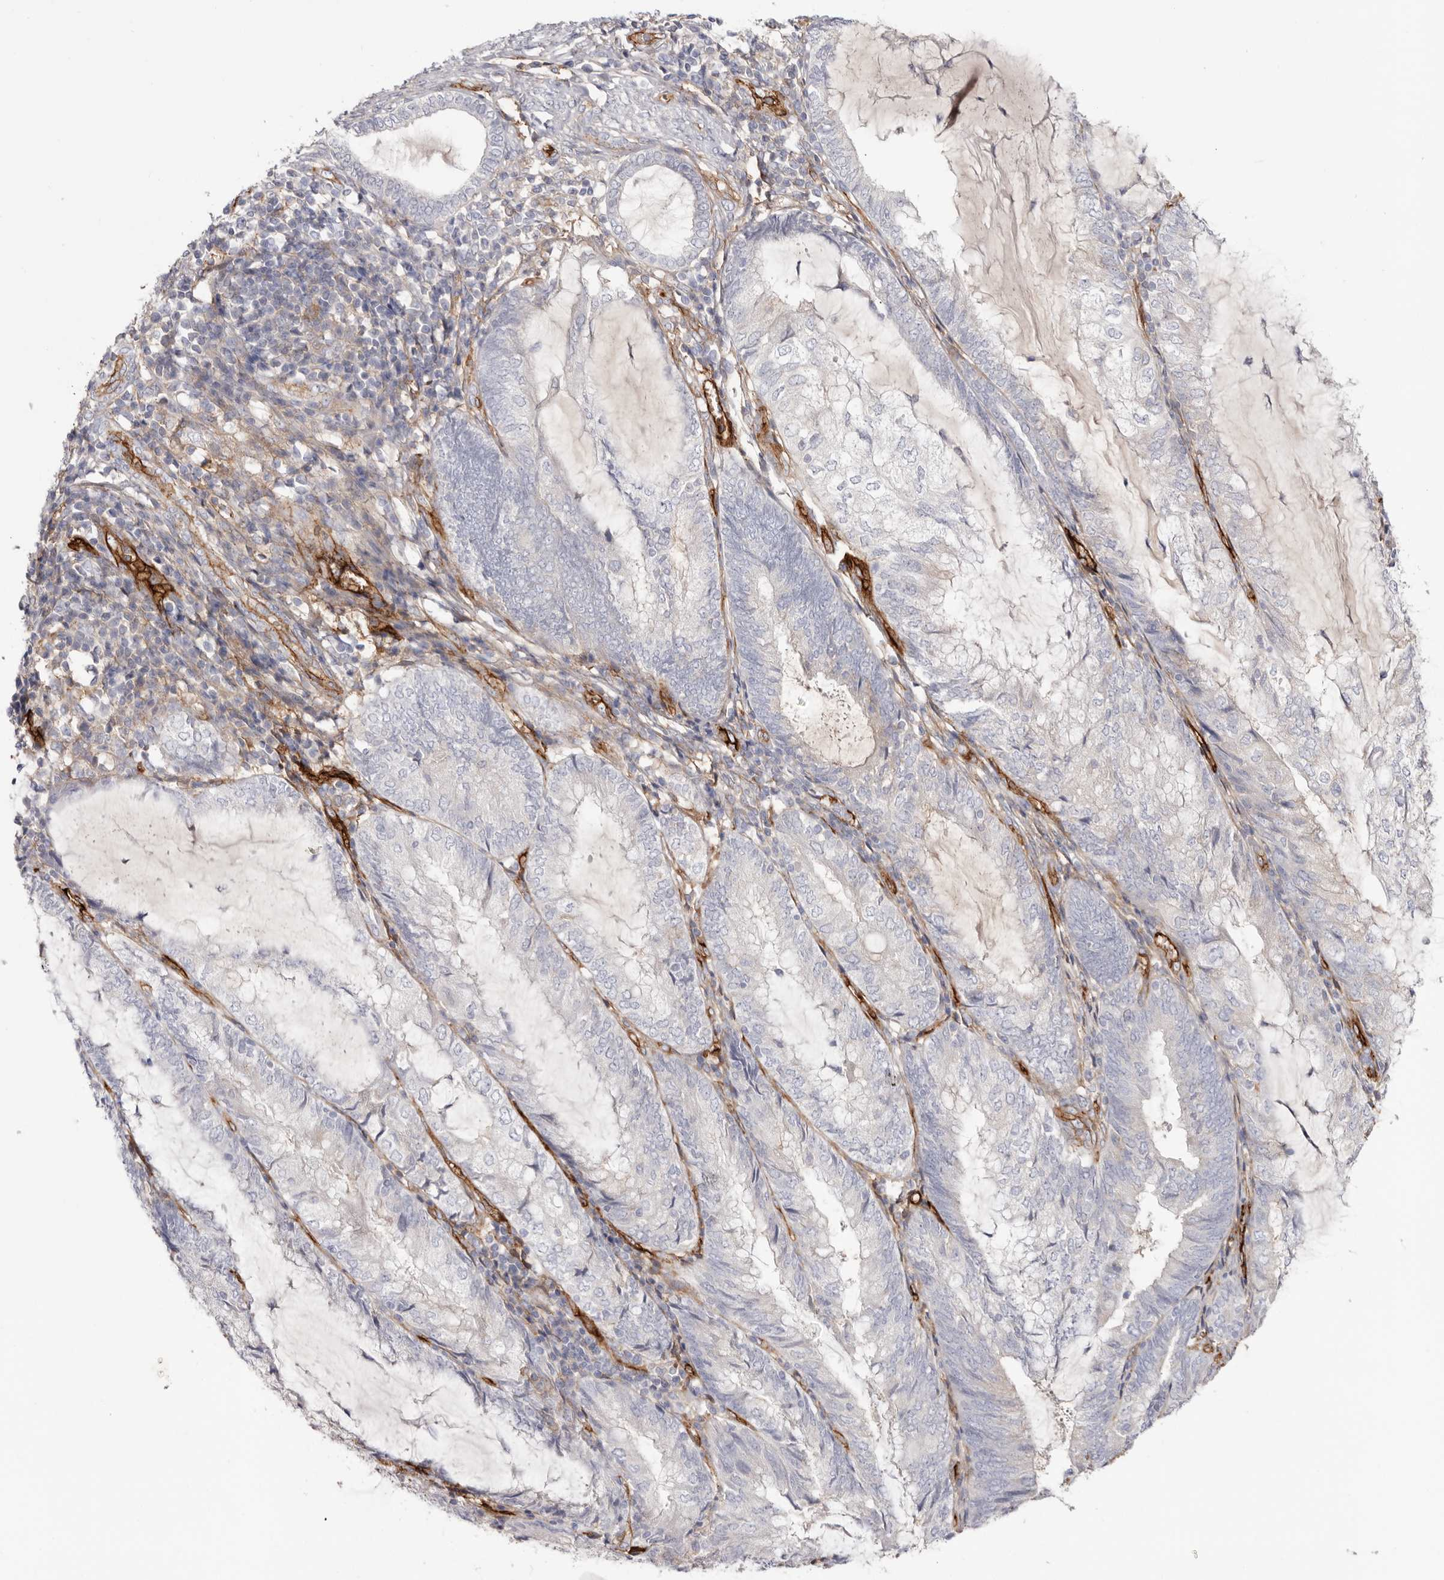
{"staining": {"intensity": "negative", "quantity": "none", "location": "none"}, "tissue": "endometrial cancer", "cell_type": "Tumor cells", "image_type": "cancer", "snomed": [{"axis": "morphology", "description": "Adenocarcinoma, NOS"}, {"axis": "topography", "description": "Endometrium"}], "caption": "There is no significant positivity in tumor cells of endometrial cancer (adenocarcinoma).", "gene": "LRRC66", "patient": {"sex": "female", "age": 81}}